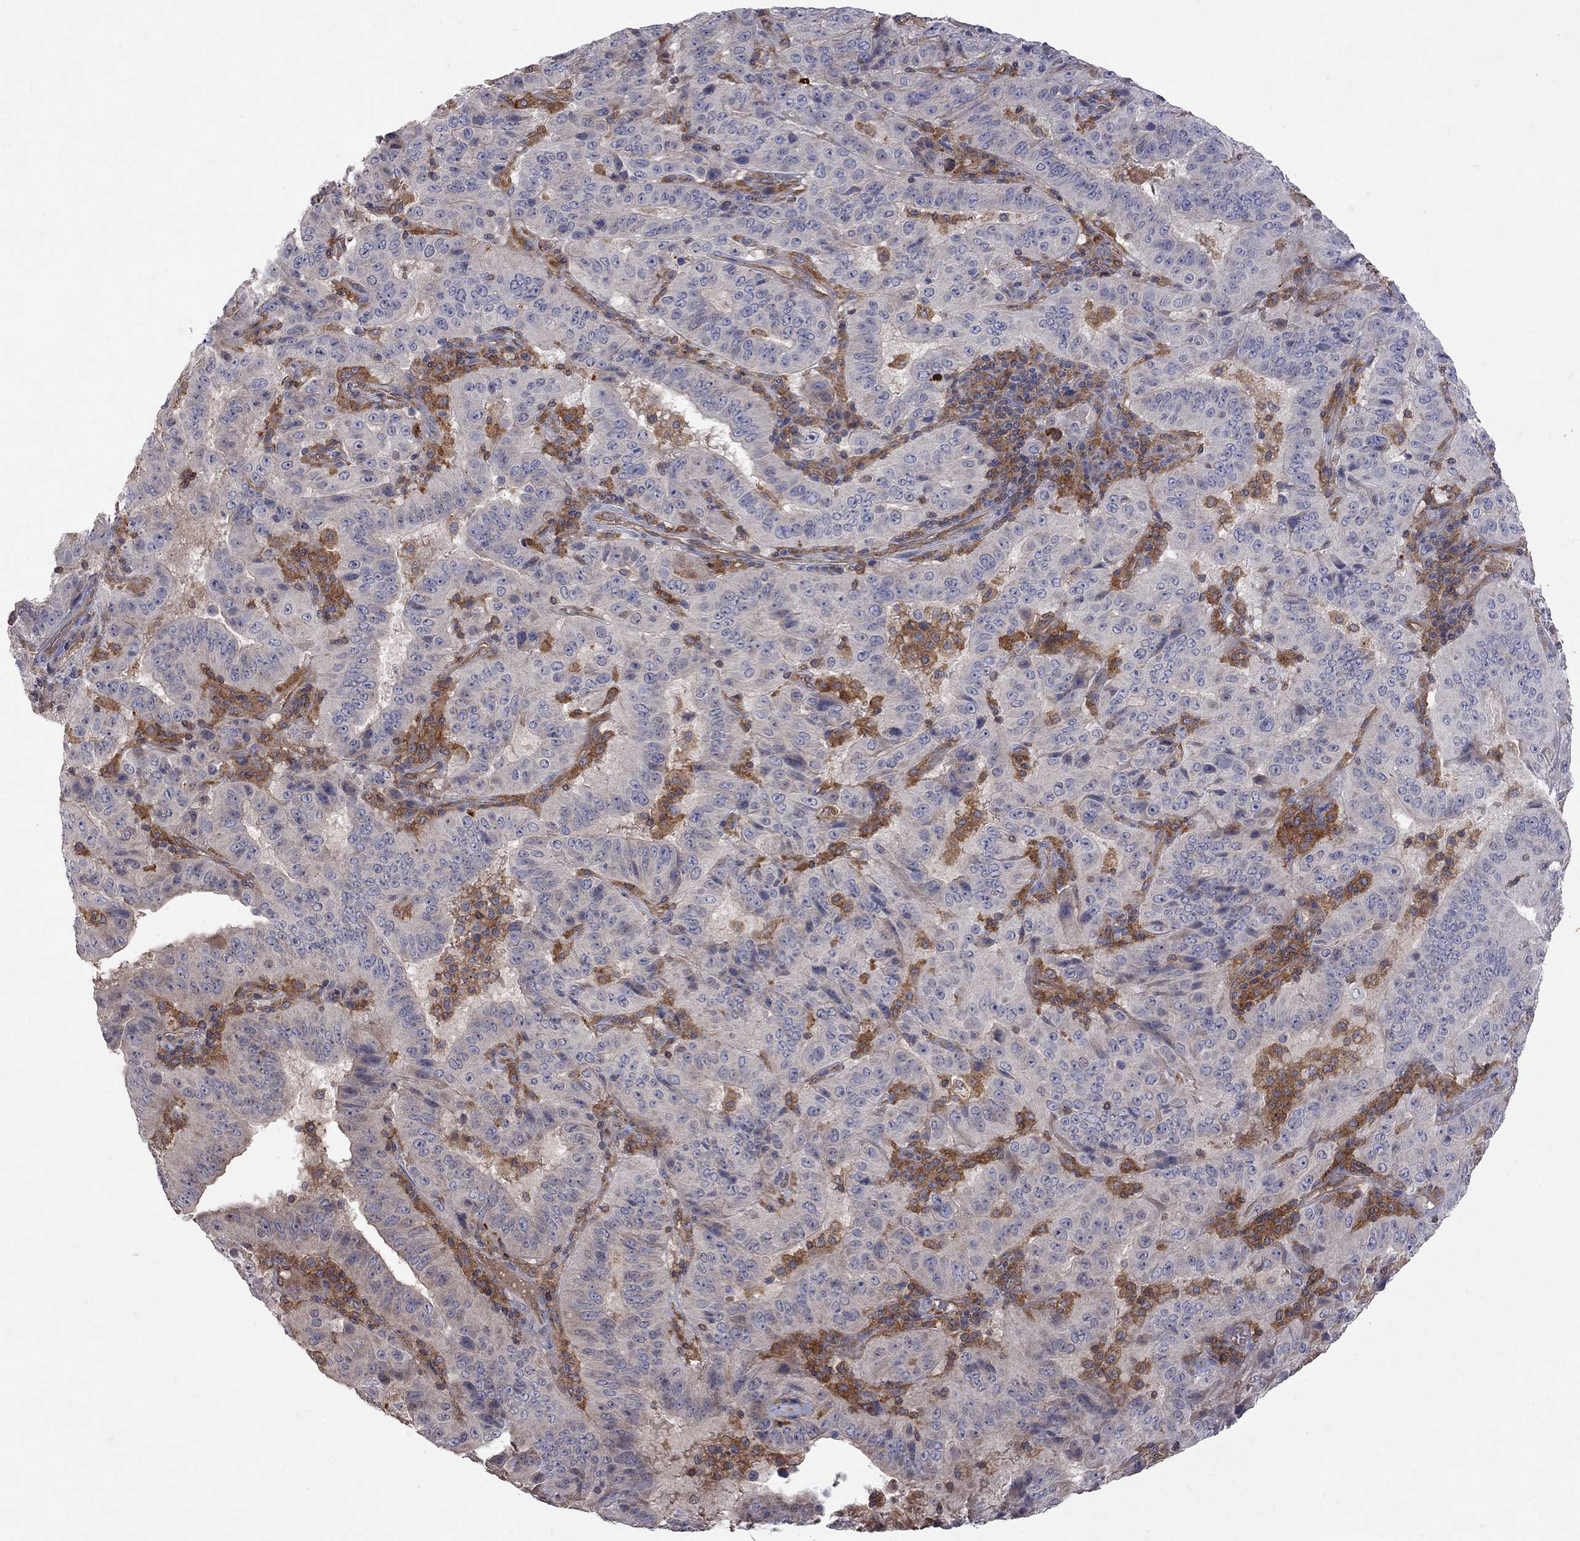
{"staining": {"intensity": "negative", "quantity": "none", "location": "none"}, "tissue": "pancreatic cancer", "cell_type": "Tumor cells", "image_type": "cancer", "snomed": [{"axis": "morphology", "description": "Adenocarcinoma, NOS"}, {"axis": "topography", "description": "Pancreas"}], "caption": "Immunohistochemistry (IHC) histopathology image of pancreatic cancer stained for a protein (brown), which demonstrates no staining in tumor cells.", "gene": "ABI3", "patient": {"sex": "male", "age": 63}}